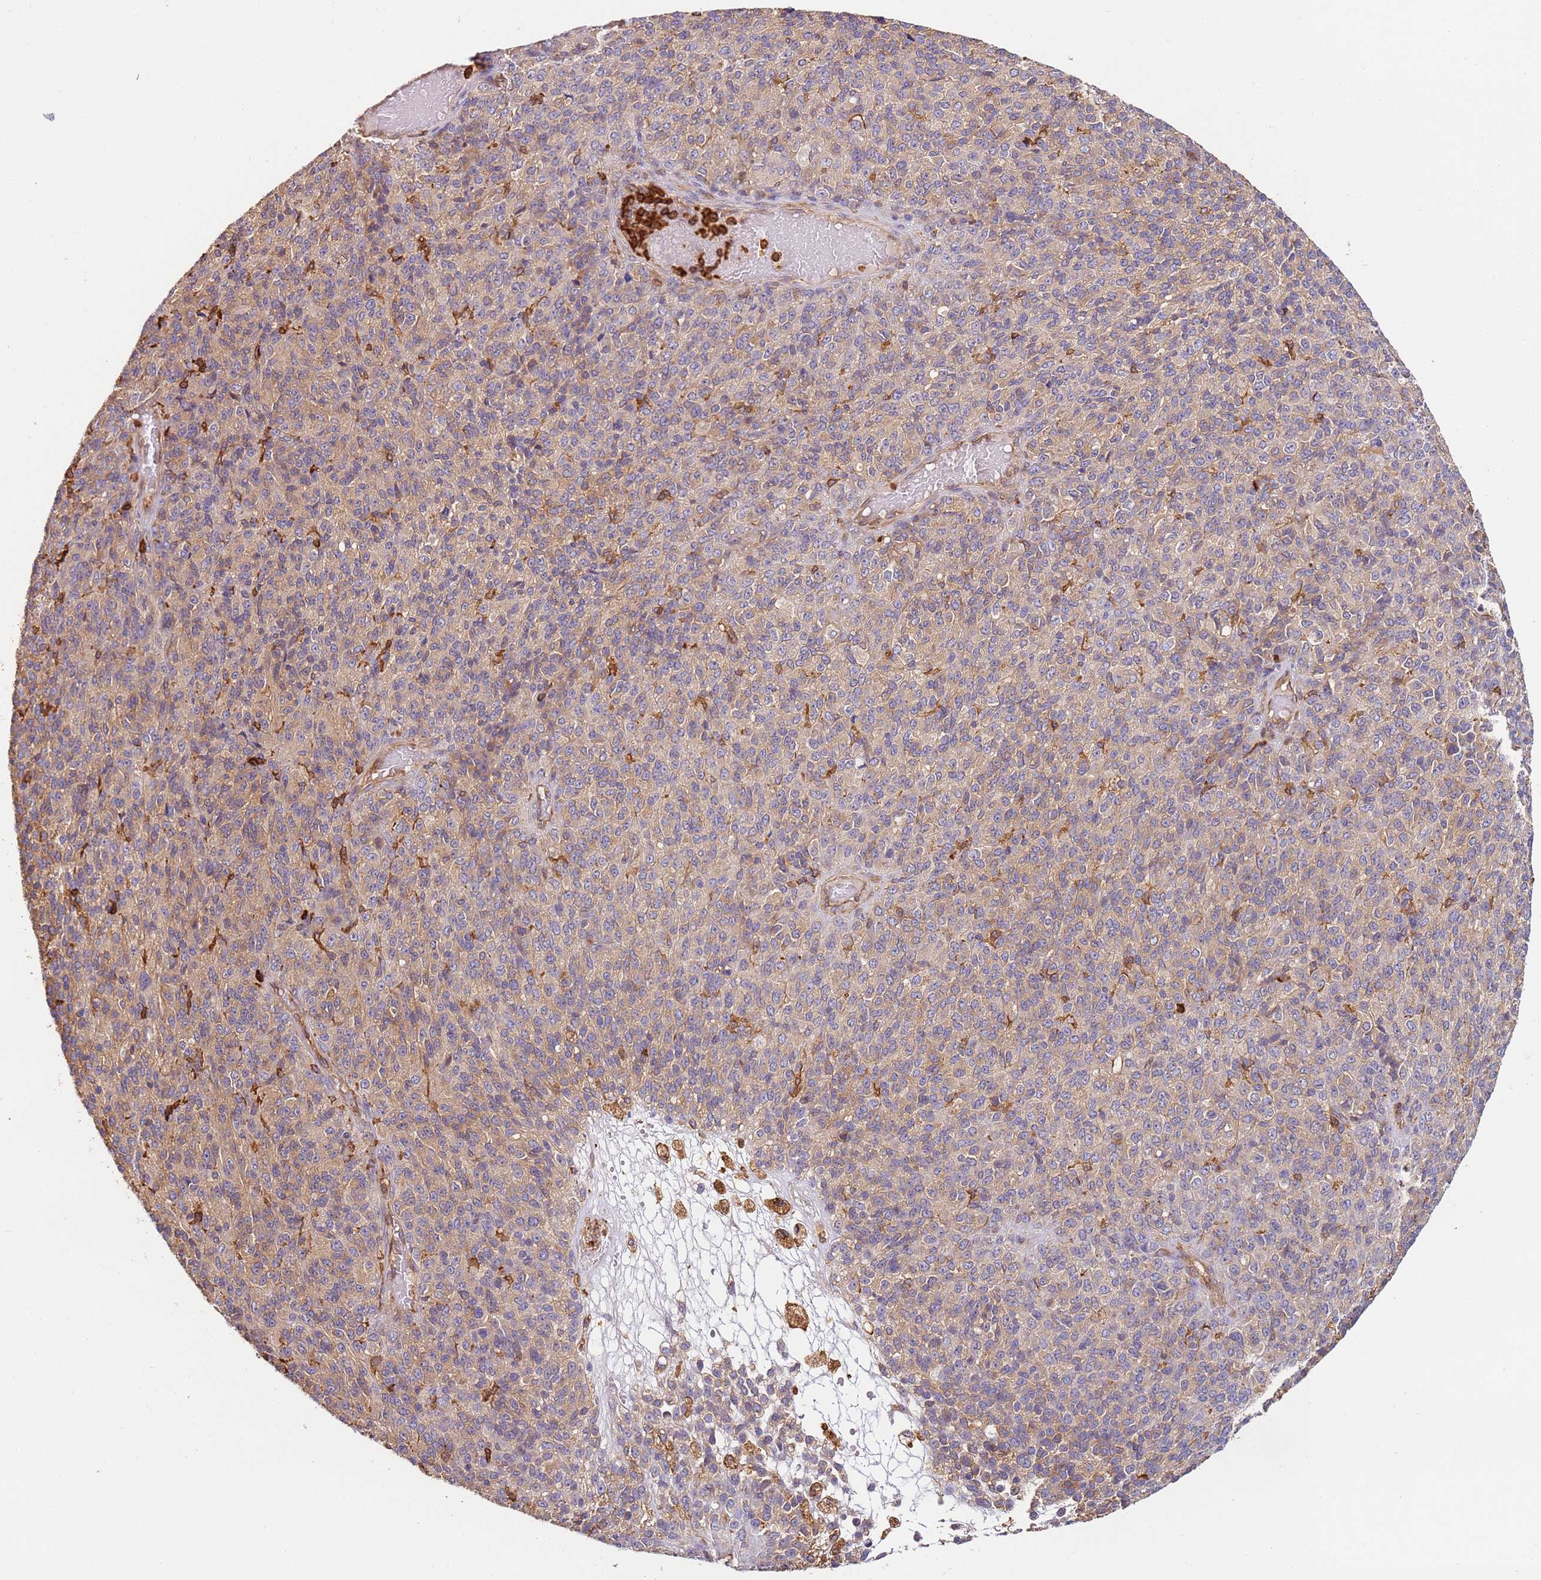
{"staining": {"intensity": "weak", "quantity": "<25%", "location": "cytoplasmic/membranous"}, "tissue": "melanoma", "cell_type": "Tumor cells", "image_type": "cancer", "snomed": [{"axis": "morphology", "description": "Malignant melanoma, Metastatic site"}, {"axis": "topography", "description": "Brain"}], "caption": "DAB (3,3'-diaminobenzidine) immunohistochemical staining of malignant melanoma (metastatic site) displays no significant expression in tumor cells.", "gene": "OR6P1", "patient": {"sex": "female", "age": 56}}